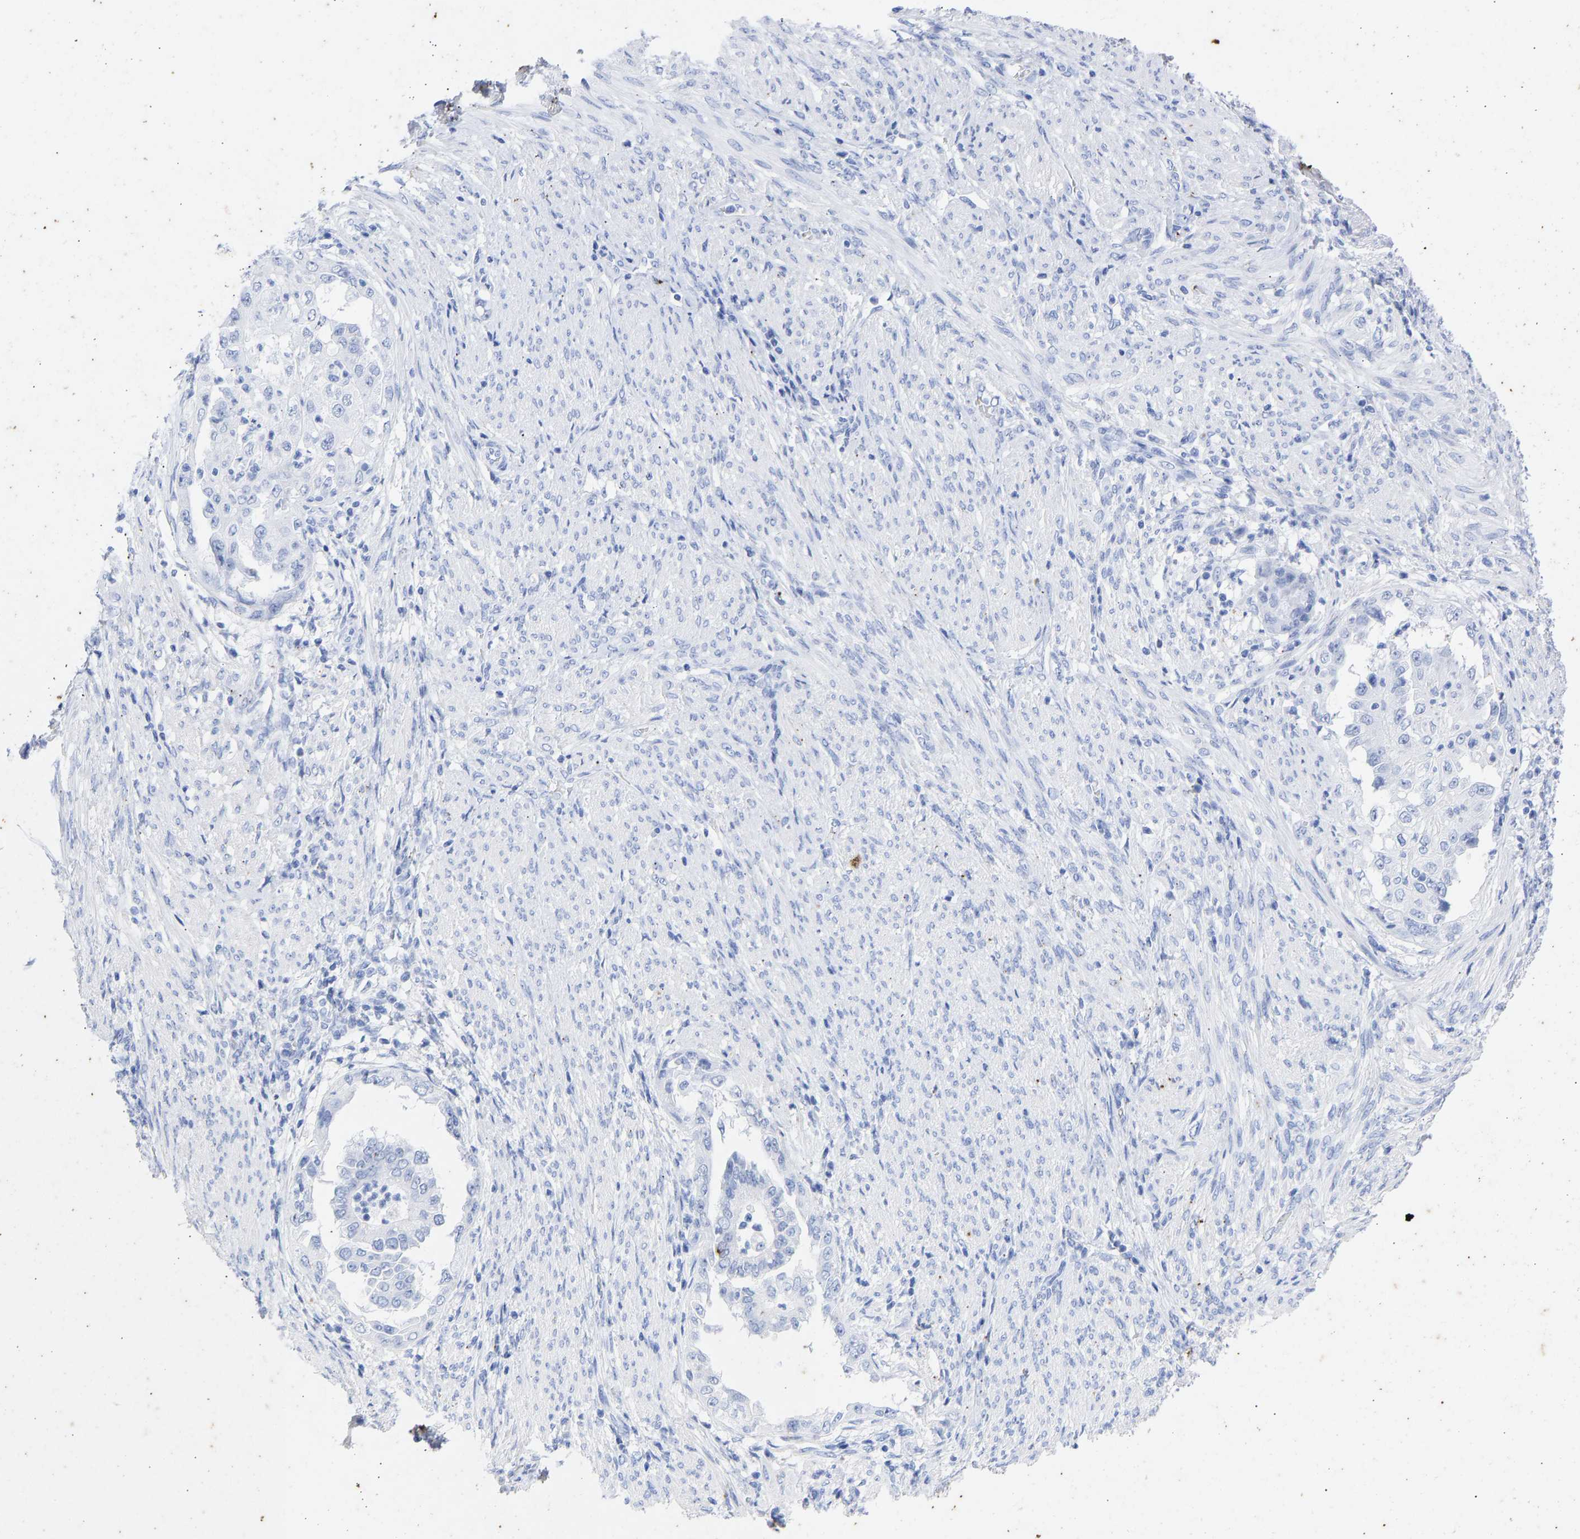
{"staining": {"intensity": "negative", "quantity": "none", "location": "none"}, "tissue": "endometrial cancer", "cell_type": "Tumor cells", "image_type": "cancer", "snomed": [{"axis": "morphology", "description": "Adenocarcinoma, NOS"}, {"axis": "topography", "description": "Endometrium"}], "caption": "Photomicrograph shows no protein staining in tumor cells of endometrial cancer tissue.", "gene": "KRT1", "patient": {"sex": "female", "age": 85}}